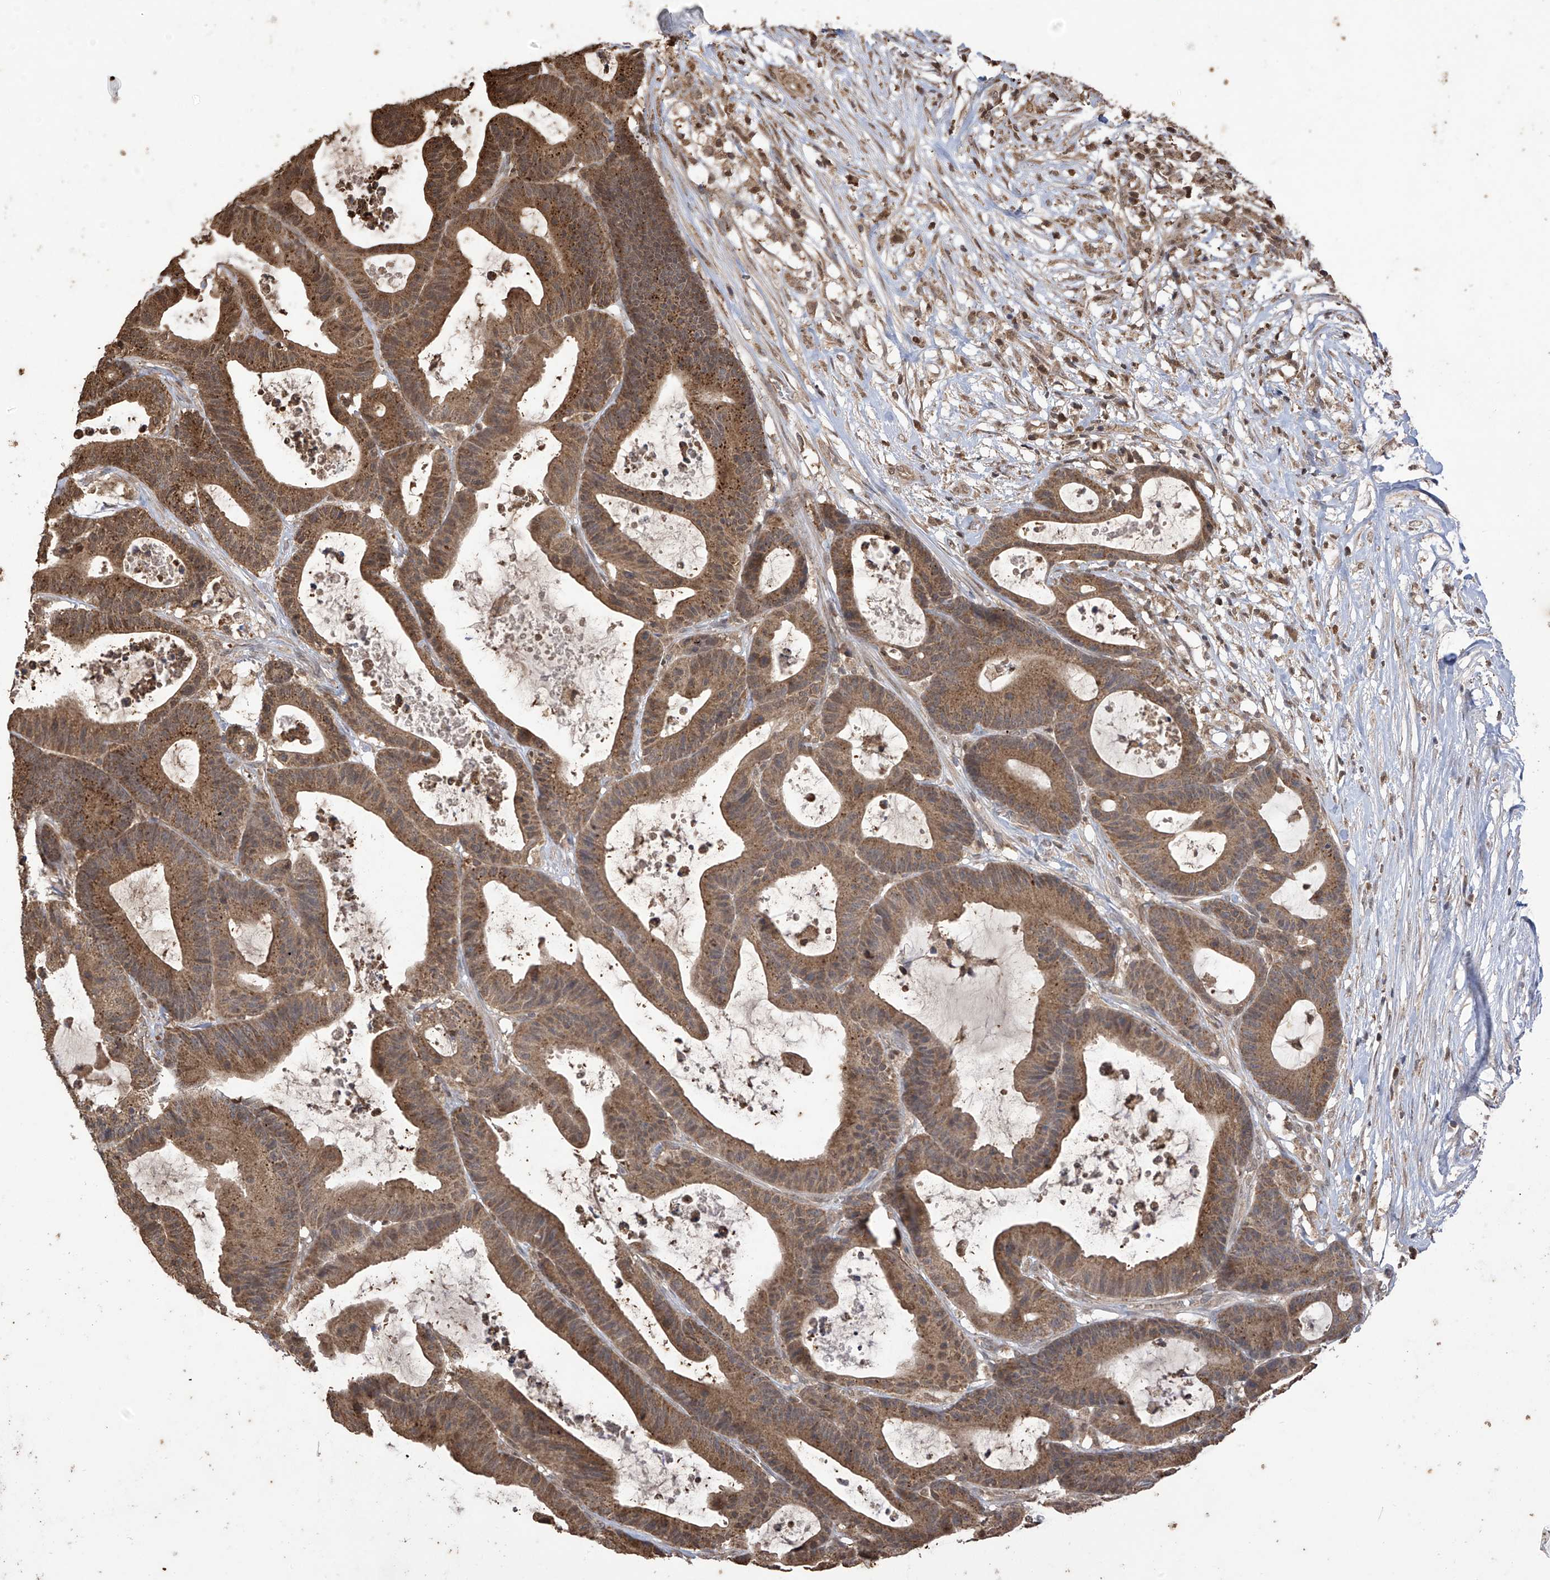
{"staining": {"intensity": "moderate", "quantity": ">75%", "location": "cytoplasmic/membranous"}, "tissue": "colorectal cancer", "cell_type": "Tumor cells", "image_type": "cancer", "snomed": [{"axis": "morphology", "description": "Adenocarcinoma, NOS"}, {"axis": "topography", "description": "Colon"}], "caption": "There is medium levels of moderate cytoplasmic/membranous positivity in tumor cells of colorectal cancer (adenocarcinoma), as demonstrated by immunohistochemical staining (brown color).", "gene": "PNPT1", "patient": {"sex": "female", "age": 84}}